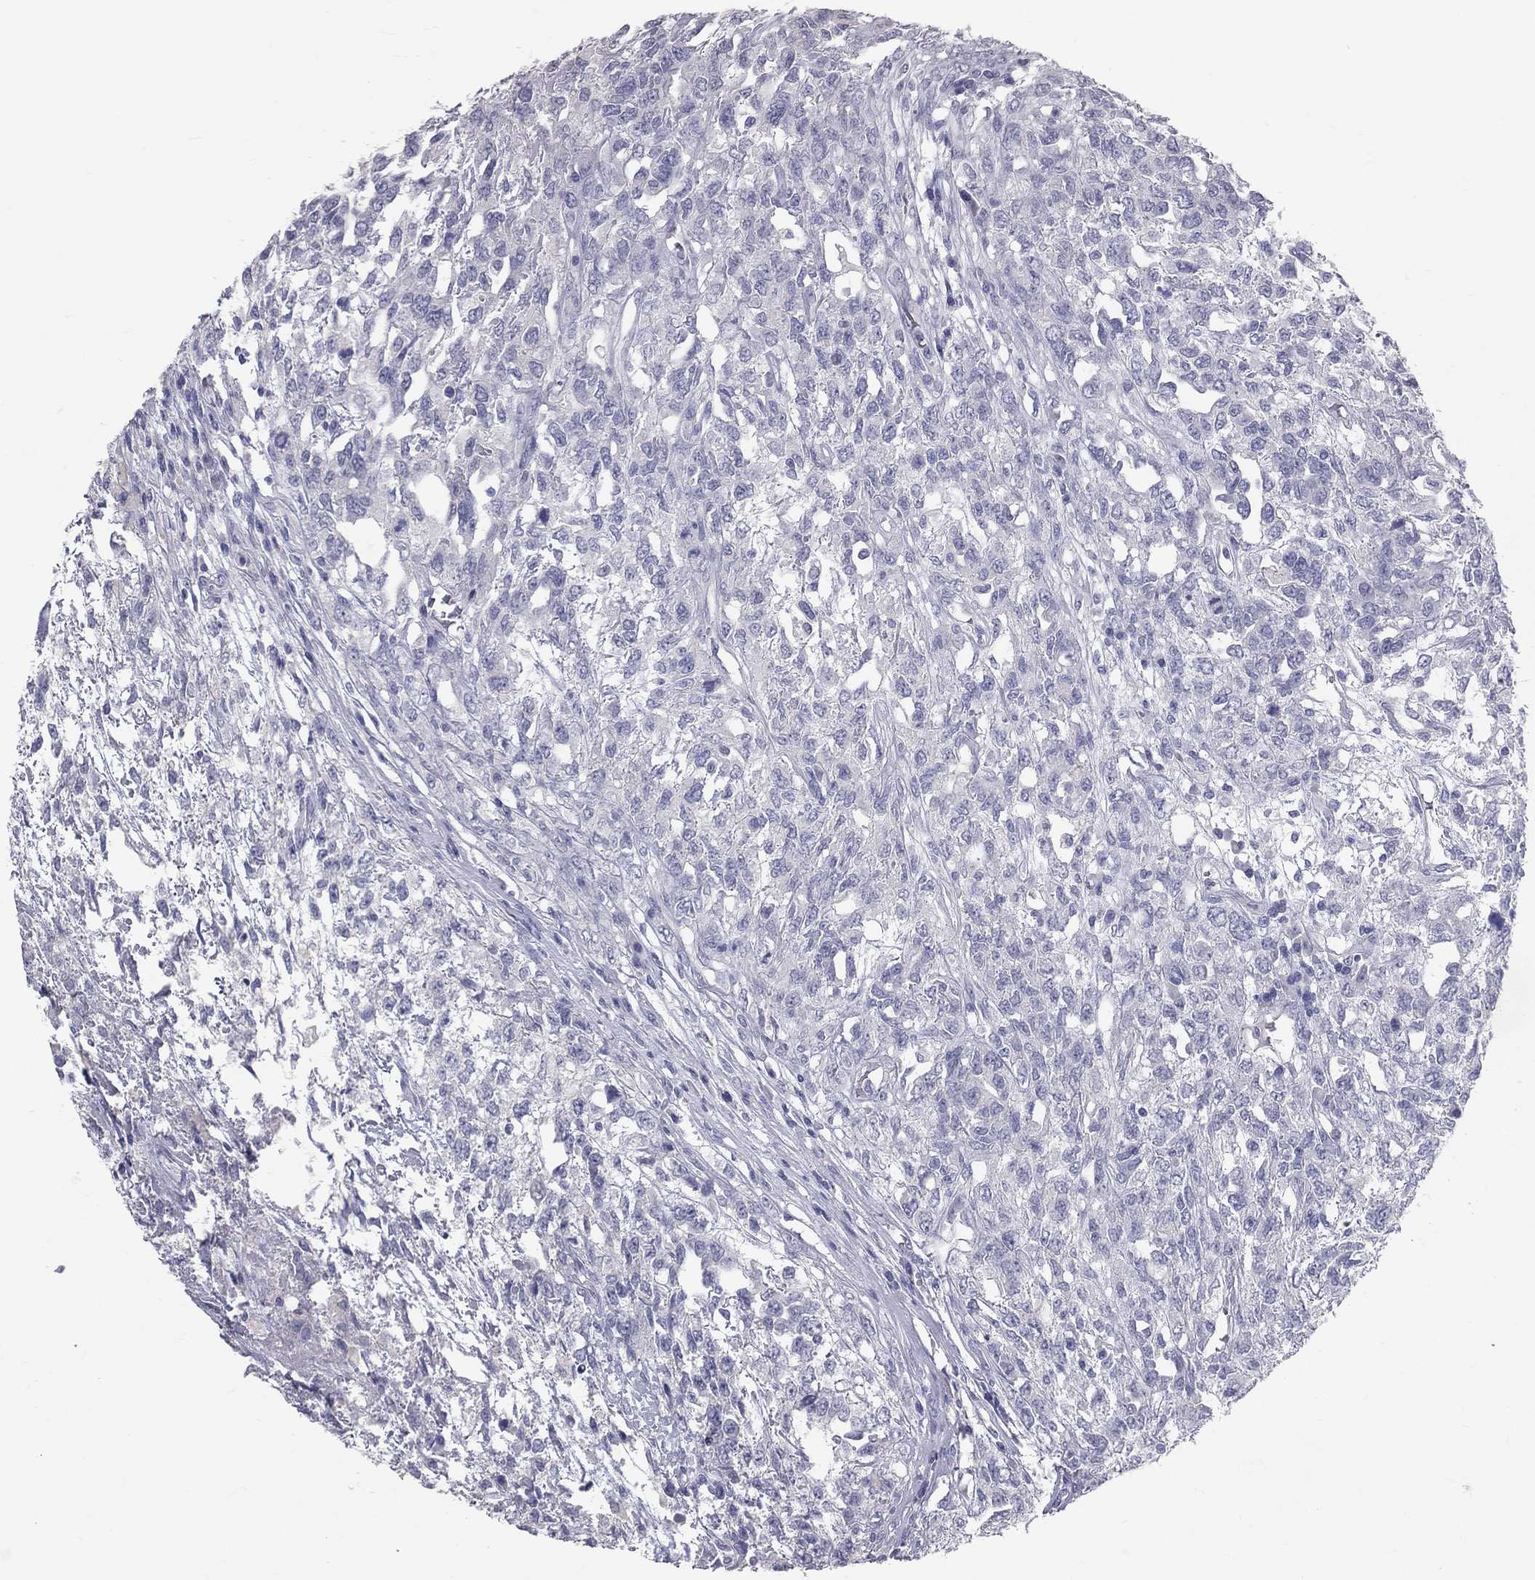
{"staining": {"intensity": "negative", "quantity": "none", "location": "none"}, "tissue": "testis cancer", "cell_type": "Tumor cells", "image_type": "cancer", "snomed": [{"axis": "morphology", "description": "Seminoma, NOS"}, {"axis": "topography", "description": "Testis"}], "caption": "This is an immunohistochemistry photomicrograph of human testis cancer (seminoma). There is no positivity in tumor cells.", "gene": "TFPI2", "patient": {"sex": "male", "age": 52}}